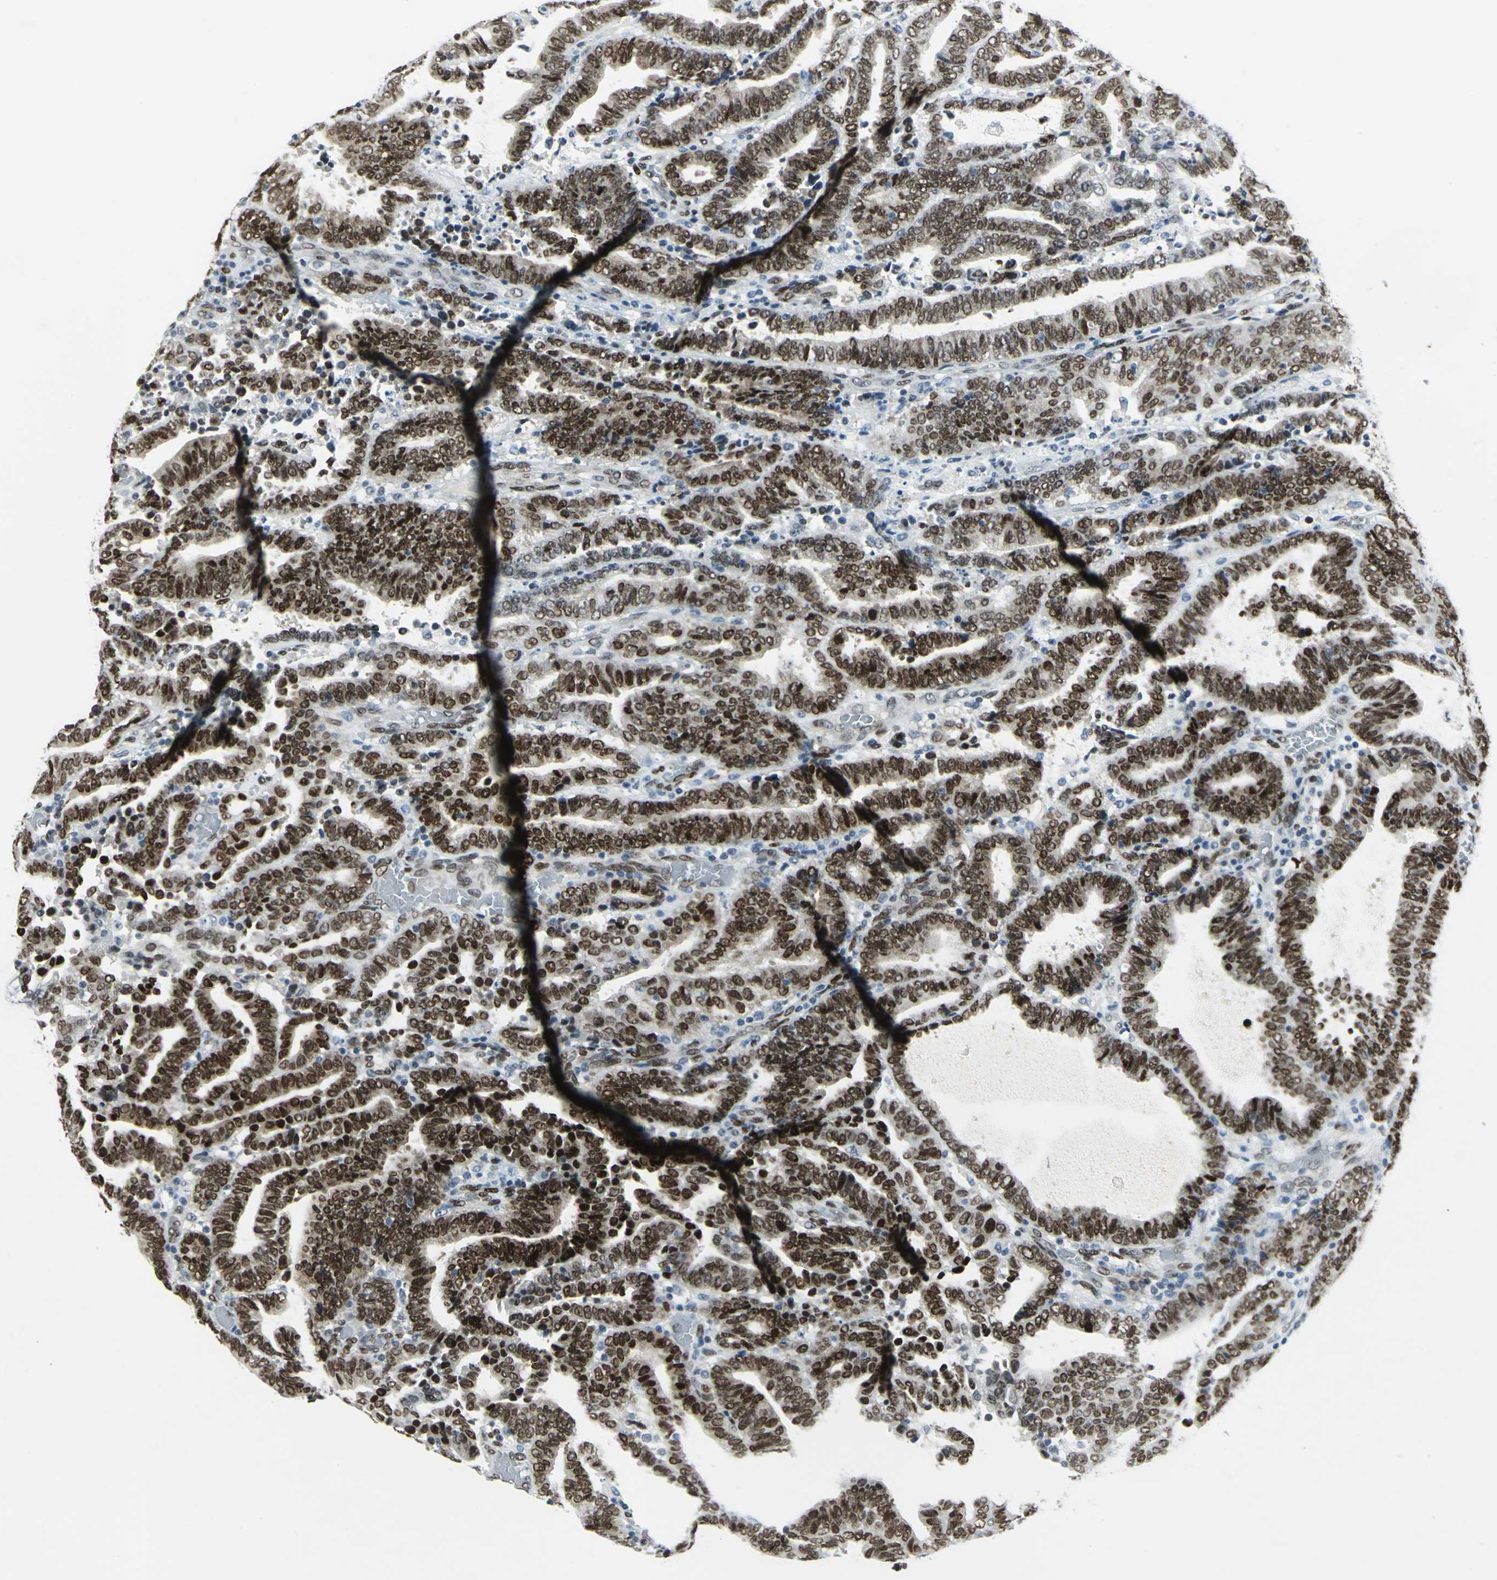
{"staining": {"intensity": "strong", "quantity": ">75%", "location": "nuclear"}, "tissue": "endometrial cancer", "cell_type": "Tumor cells", "image_type": "cancer", "snomed": [{"axis": "morphology", "description": "Adenocarcinoma, NOS"}, {"axis": "topography", "description": "Uterus"}], "caption": "Human endometrial cancer (adenocarcinoma) stained for a protein (brown) demonstrates strong nuclear positive staining in about >75% of tumor cells.", "gene": "MEIS2", "patient": {"sex": "female", "age": 83}}